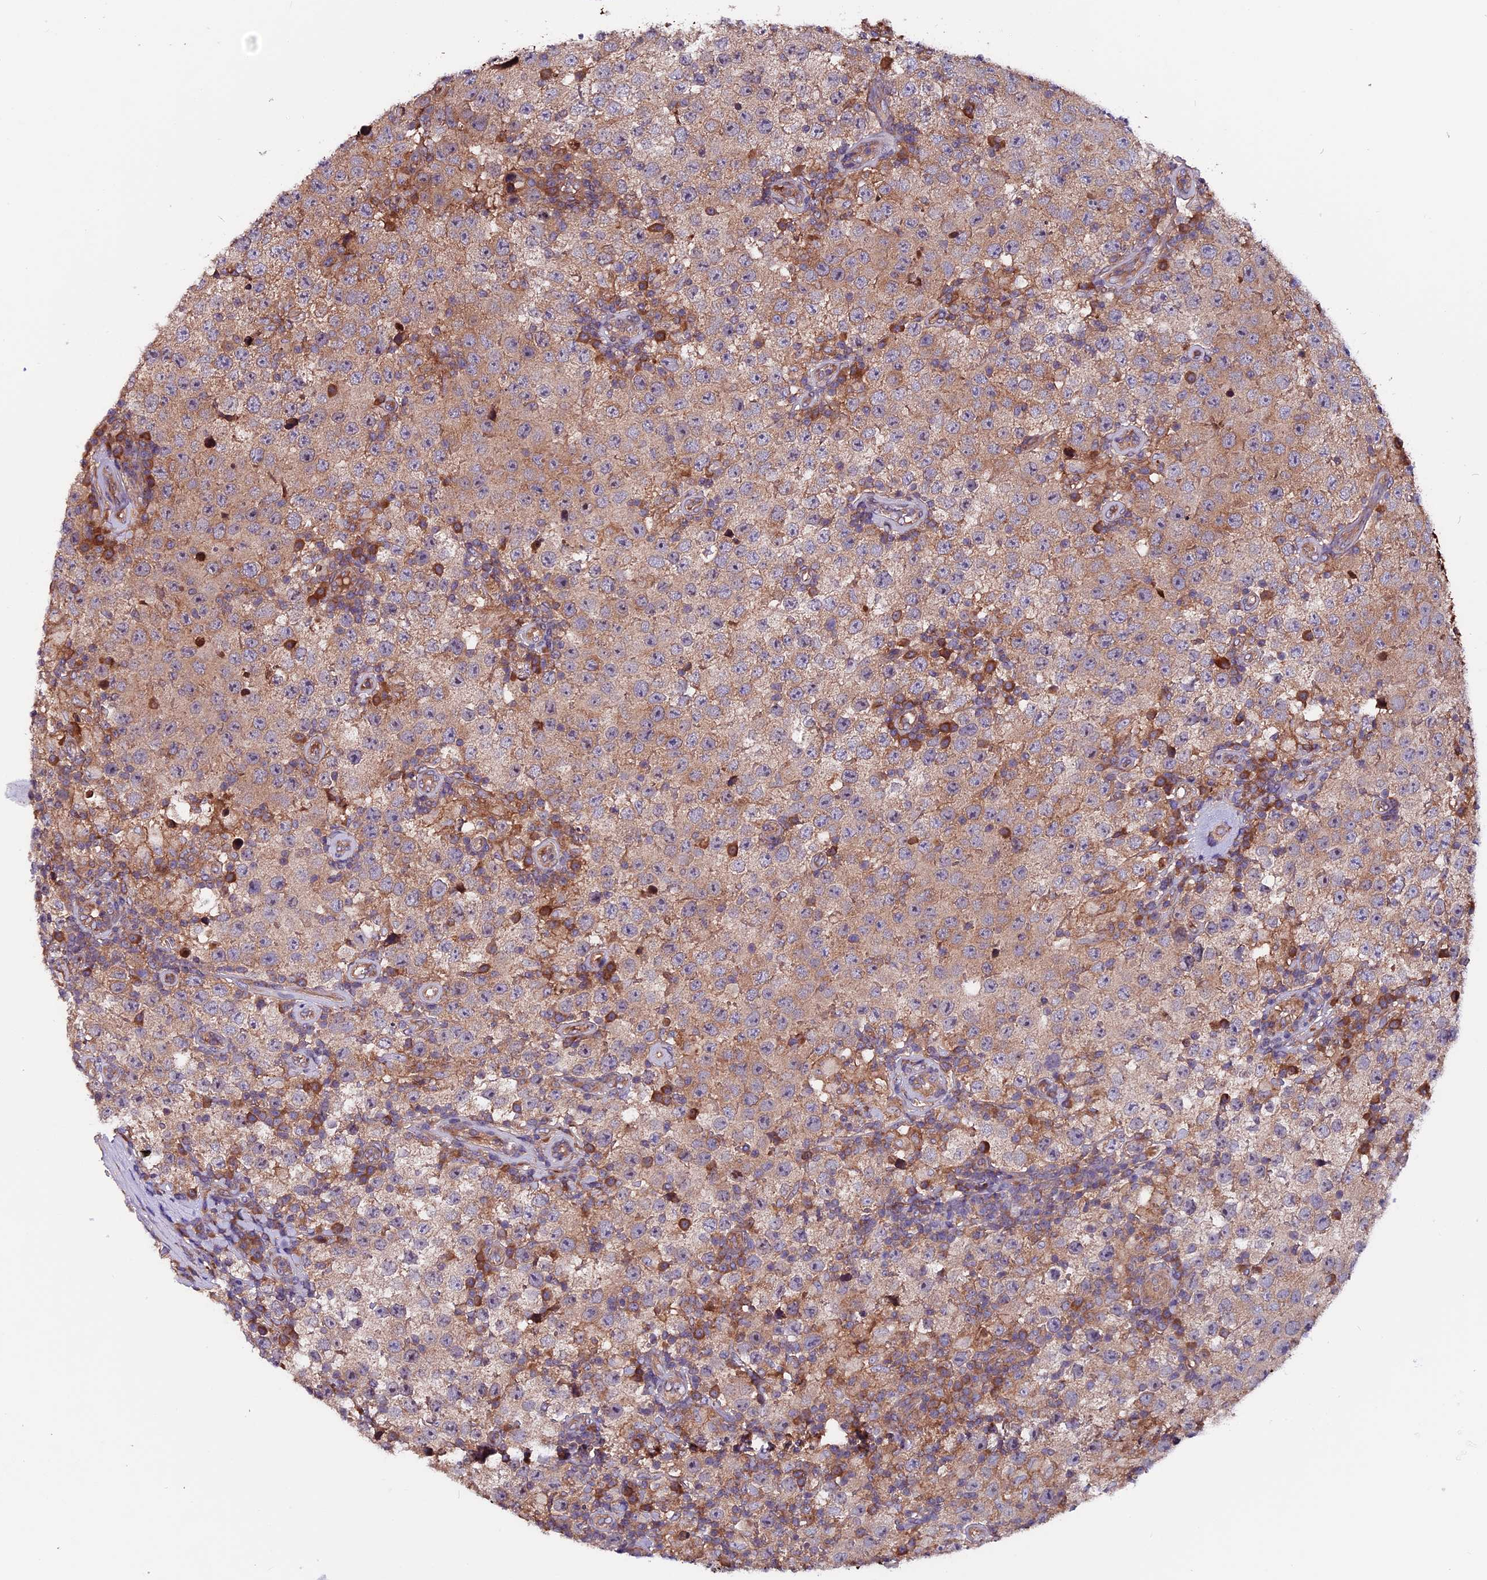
{"staining": {"intensity": "weak", "quantity": "25%-75%", "location": "cytoplasmic/membranous"}, "tissue": "testis cancer", "cell_type": "Tumor cells", "image_type": "cancer", "snomed": [{"axis": "morphology", "description": "Normal tissue, NOS"}, {"axis": "morphology", "description": "Urothelial carcinoma, High grade"}, {"axis": "morphology", "description": "Seminoma, NOS"}, {"axis": "morphology", "description": "Carcinoma, Embryonal, NOS"}, {"axis": "topography", "description": "Urinary bladder"}, {"axis": "topography", "description": "Testis"}], "caption": "Immunohistochemistry (IHC) image of neoplastic tissue: testis seminoma stained using immunohistochemistry displays low levels of weak protein expression localized specifically in the cytoplasmic/membranous of tumor cells, appearing as a cytoplasmic/membranous brown color.", "gene": "ZNF598", "patient": {"sex": "male", "age": 41}}